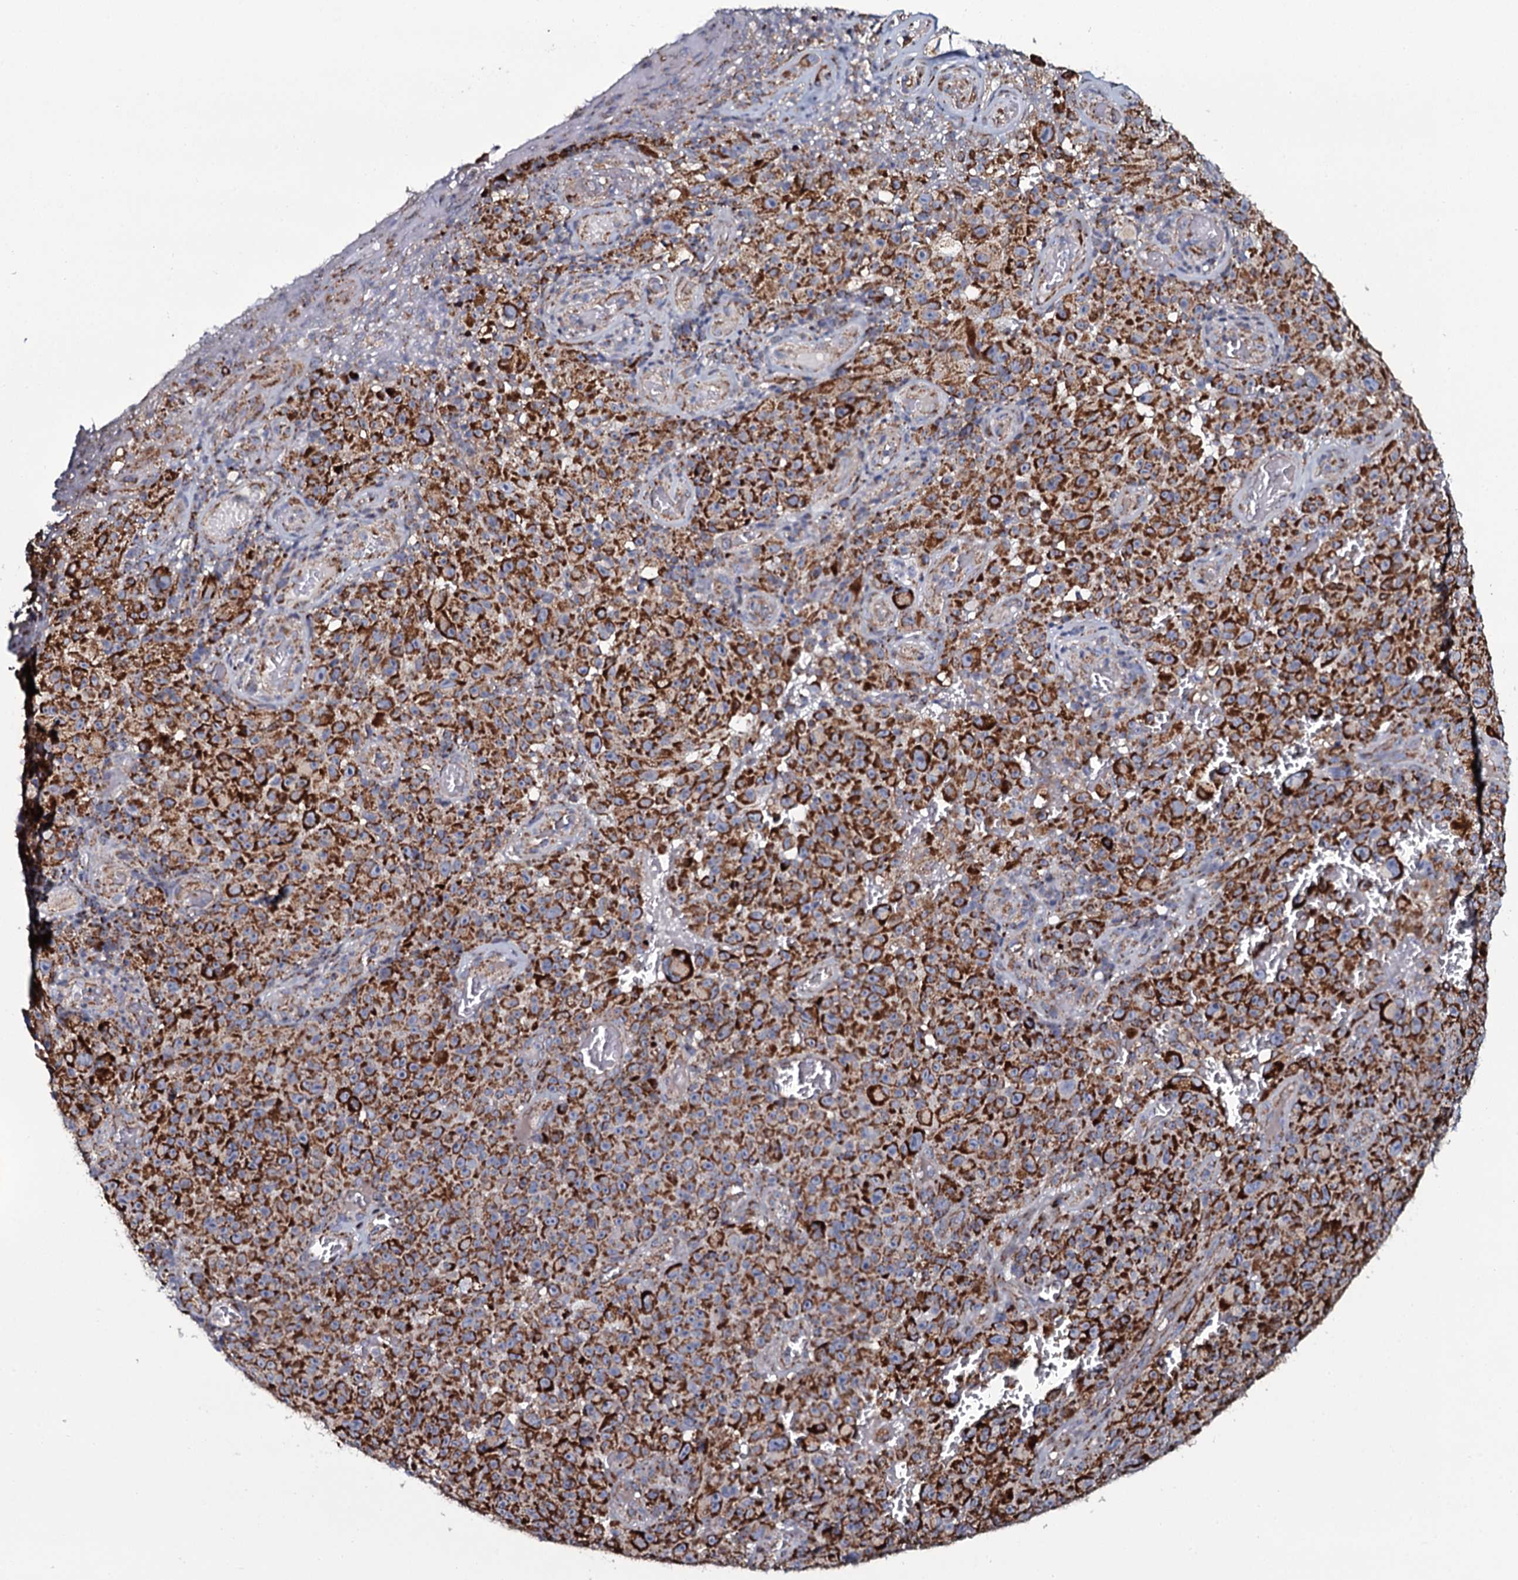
{"staining": {"intensity": "strong", "quantity": ">75%", "location": "cytoplasmic/membranous"}, "tissue": "melanoma", "cell_type": "Tumor cells", "image_type": "cancer", "snomed": [{"axis": "morphology", "description": "Malignant melanoma, NOS"}, {"axis": "topography", "description": "Skin"}], "caption": "A brown stain labels strong cytoplasmic/membranous positivity of a protein in human malignant melanoma tumor cells.", "gene": "EVC2", "patient": {"sex": "female", "age": 82}}